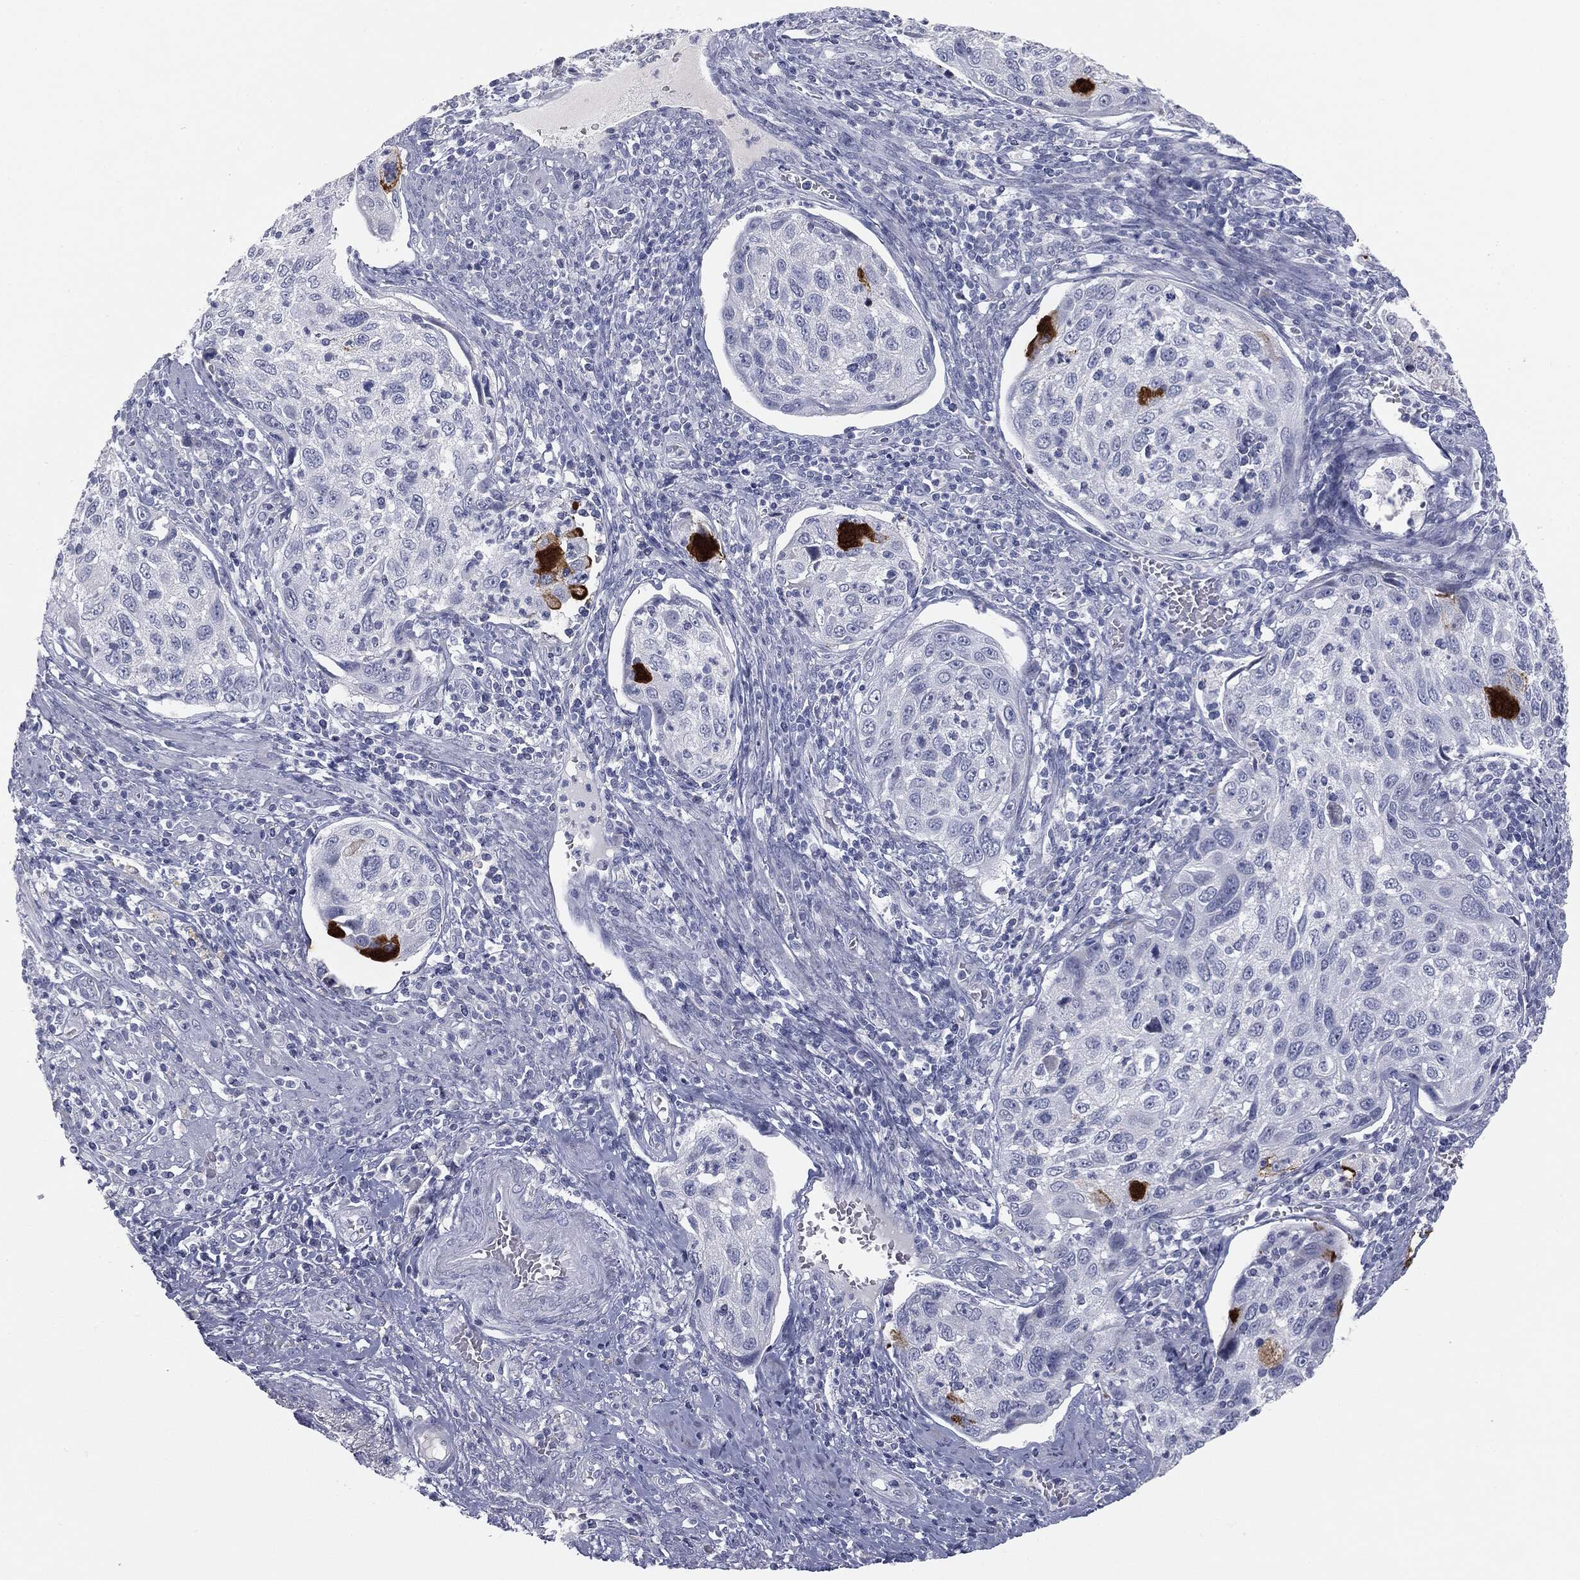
{"staining": {"intensity": "negative", "quantity": "none", "location": "none"}, "tissue": "cervical cancer", "cell_type": "Tumor cells", "image_type": "cancer", "snomed": [{"axis": "morphology", "description": "Squamous cell carcinoma, NOS"}, {"axis": "topography", "description": "Cervix"}], "caption": "Tumor cells are negative for brown protein staining in cervical cancer.", "gene": "MUC5AC", "patient": {"sex": "female", "age": 70}}